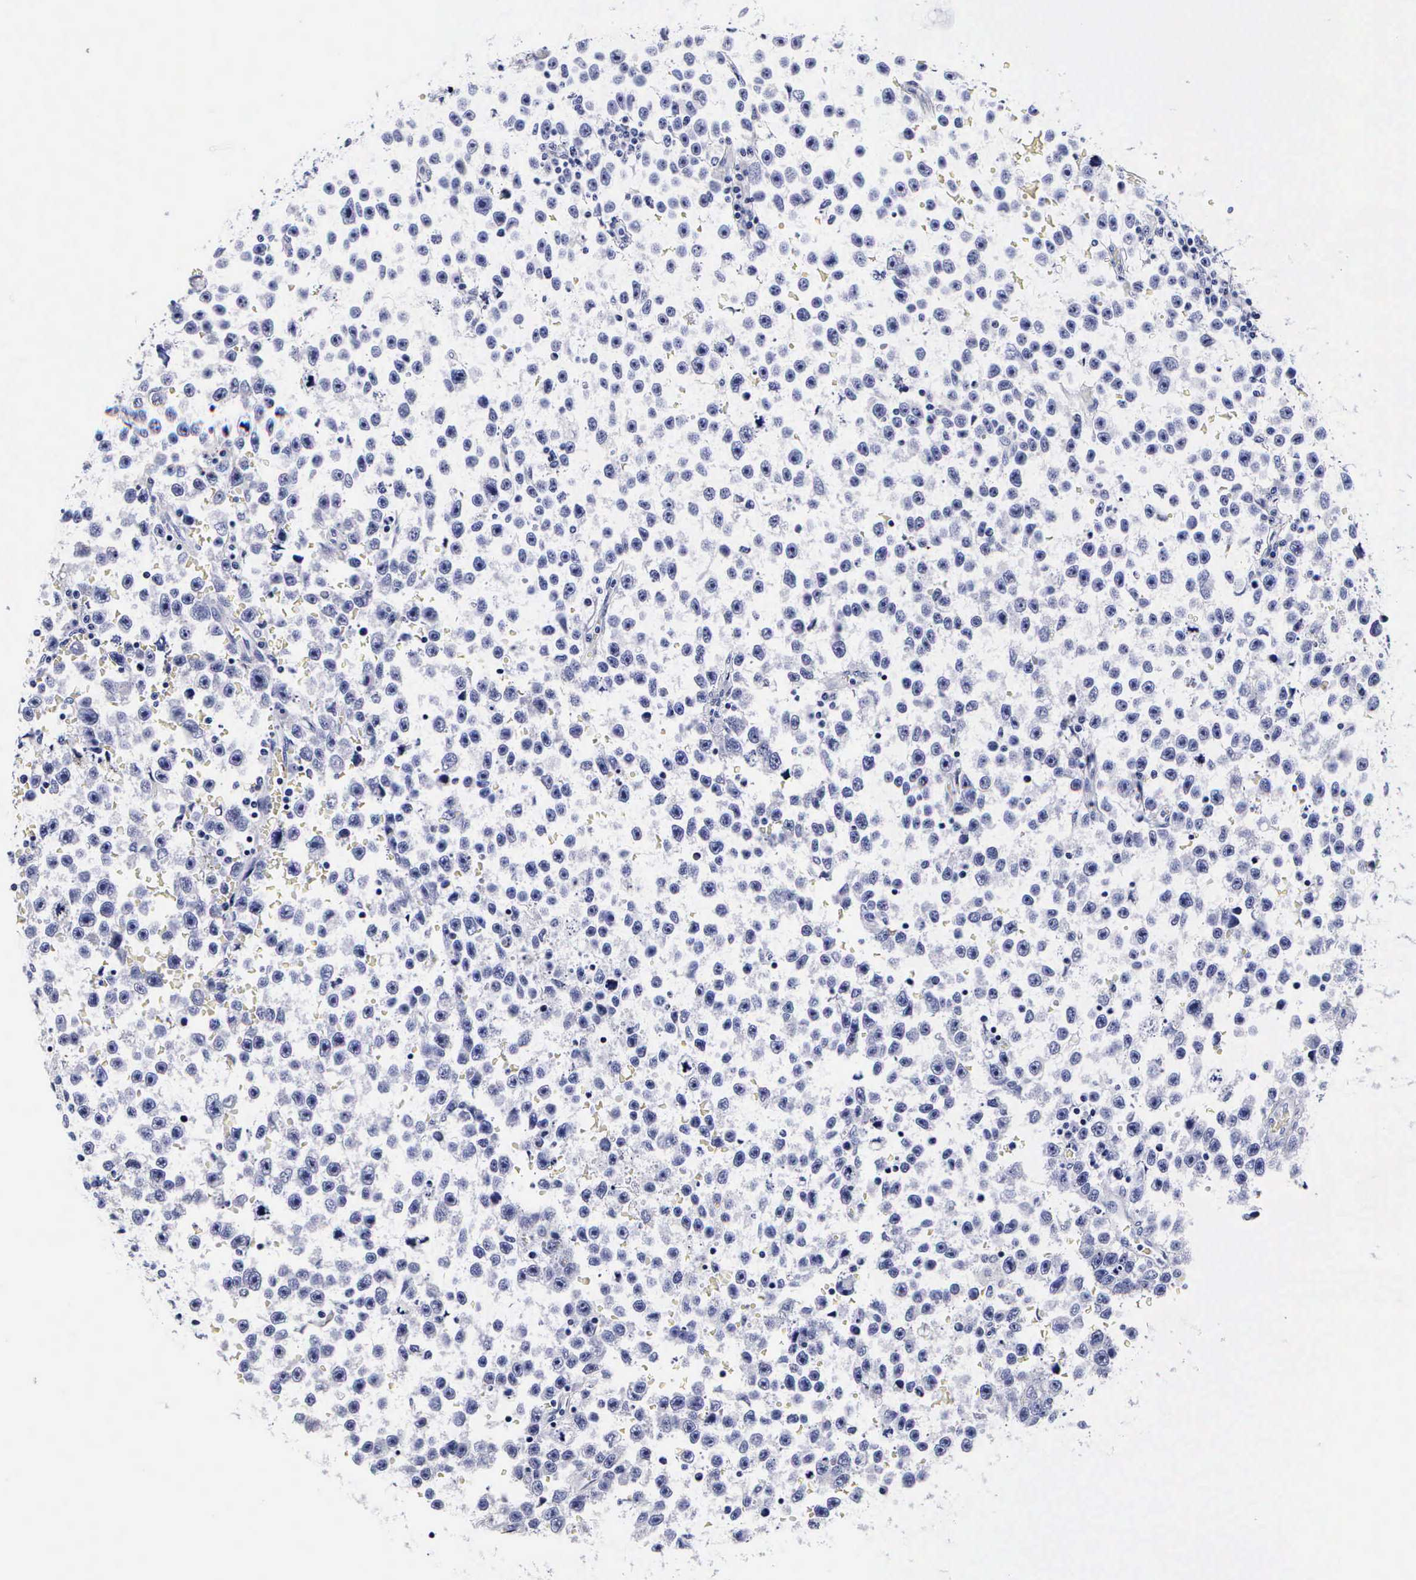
{"staining": {"intensity": "negative", "quantity": "none", "location": "none"}, "tissue": "testis cancer", "cell_type": "Tumor cells", "image_type": "cancer", "snomed": [{"axis": "morphology", "description": "Seminoma, NOS"}, {"axis": "topography", "description": "Testis"}], "caption": "This is a photomicrograph of IHC staining of testis cancer (seminoma), which shows no expression in tumor cells.", "gene": "RNASE6", "patient": {"sex": "male", "age": 33}}